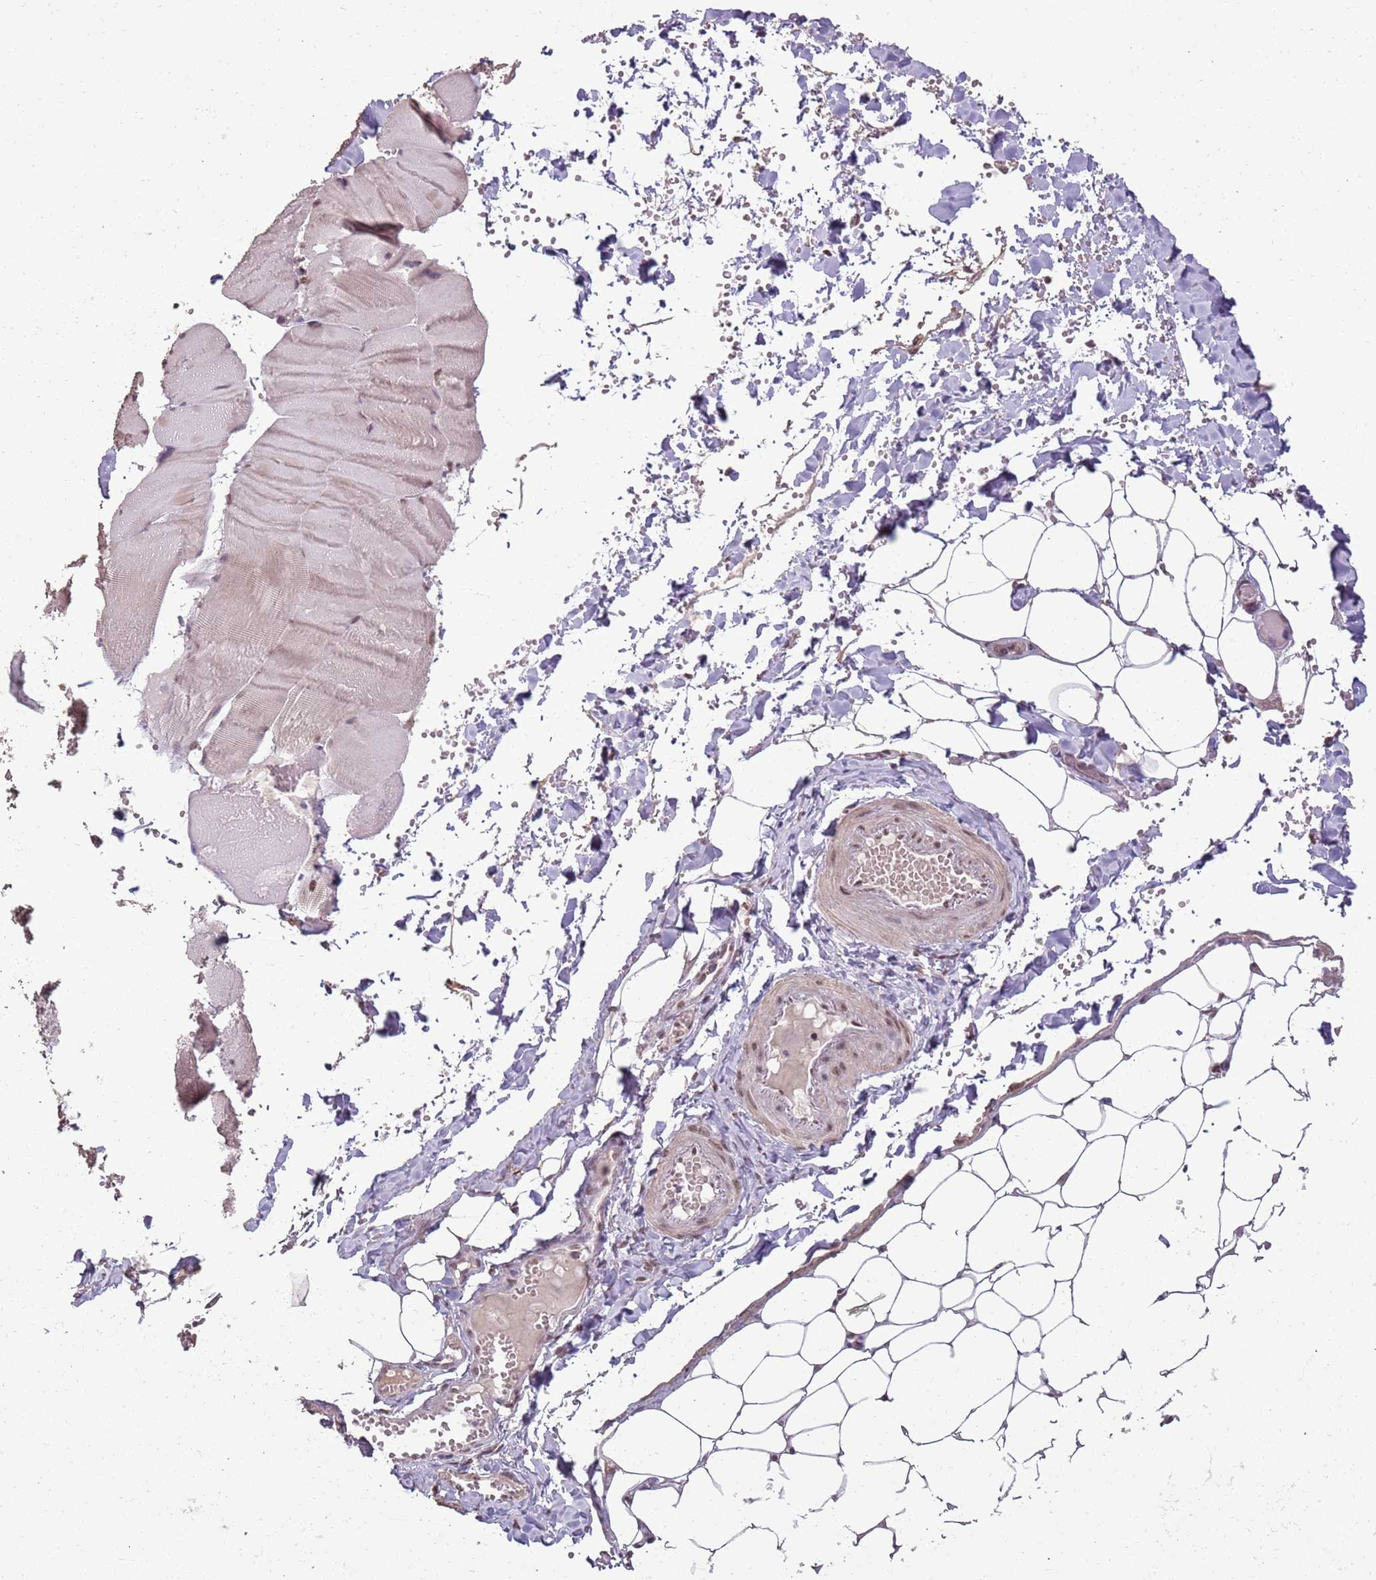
{"staining": {"intensity": "weak", "quantity": ">75%", "location": "nuclear"}, "tissue": "adipose tissue", "cell_type": "Adipocytes", "image_type": "normal", "snomed": [{"axis": "morphology", "description": "Normal tissue, NOS"}, {"axis": "topography", "description": "Skeletal muscle"}, {"axis": "topography", "description": "Peripheral nerve tissue"}], "caption": "Weak nuclear staining for a protein is present in about >75% of adipocytes of benign adipose tissue using immunohistochemistry.", "gene": "ARL14EP", "patient": {"sex": "female", "age": 55}}